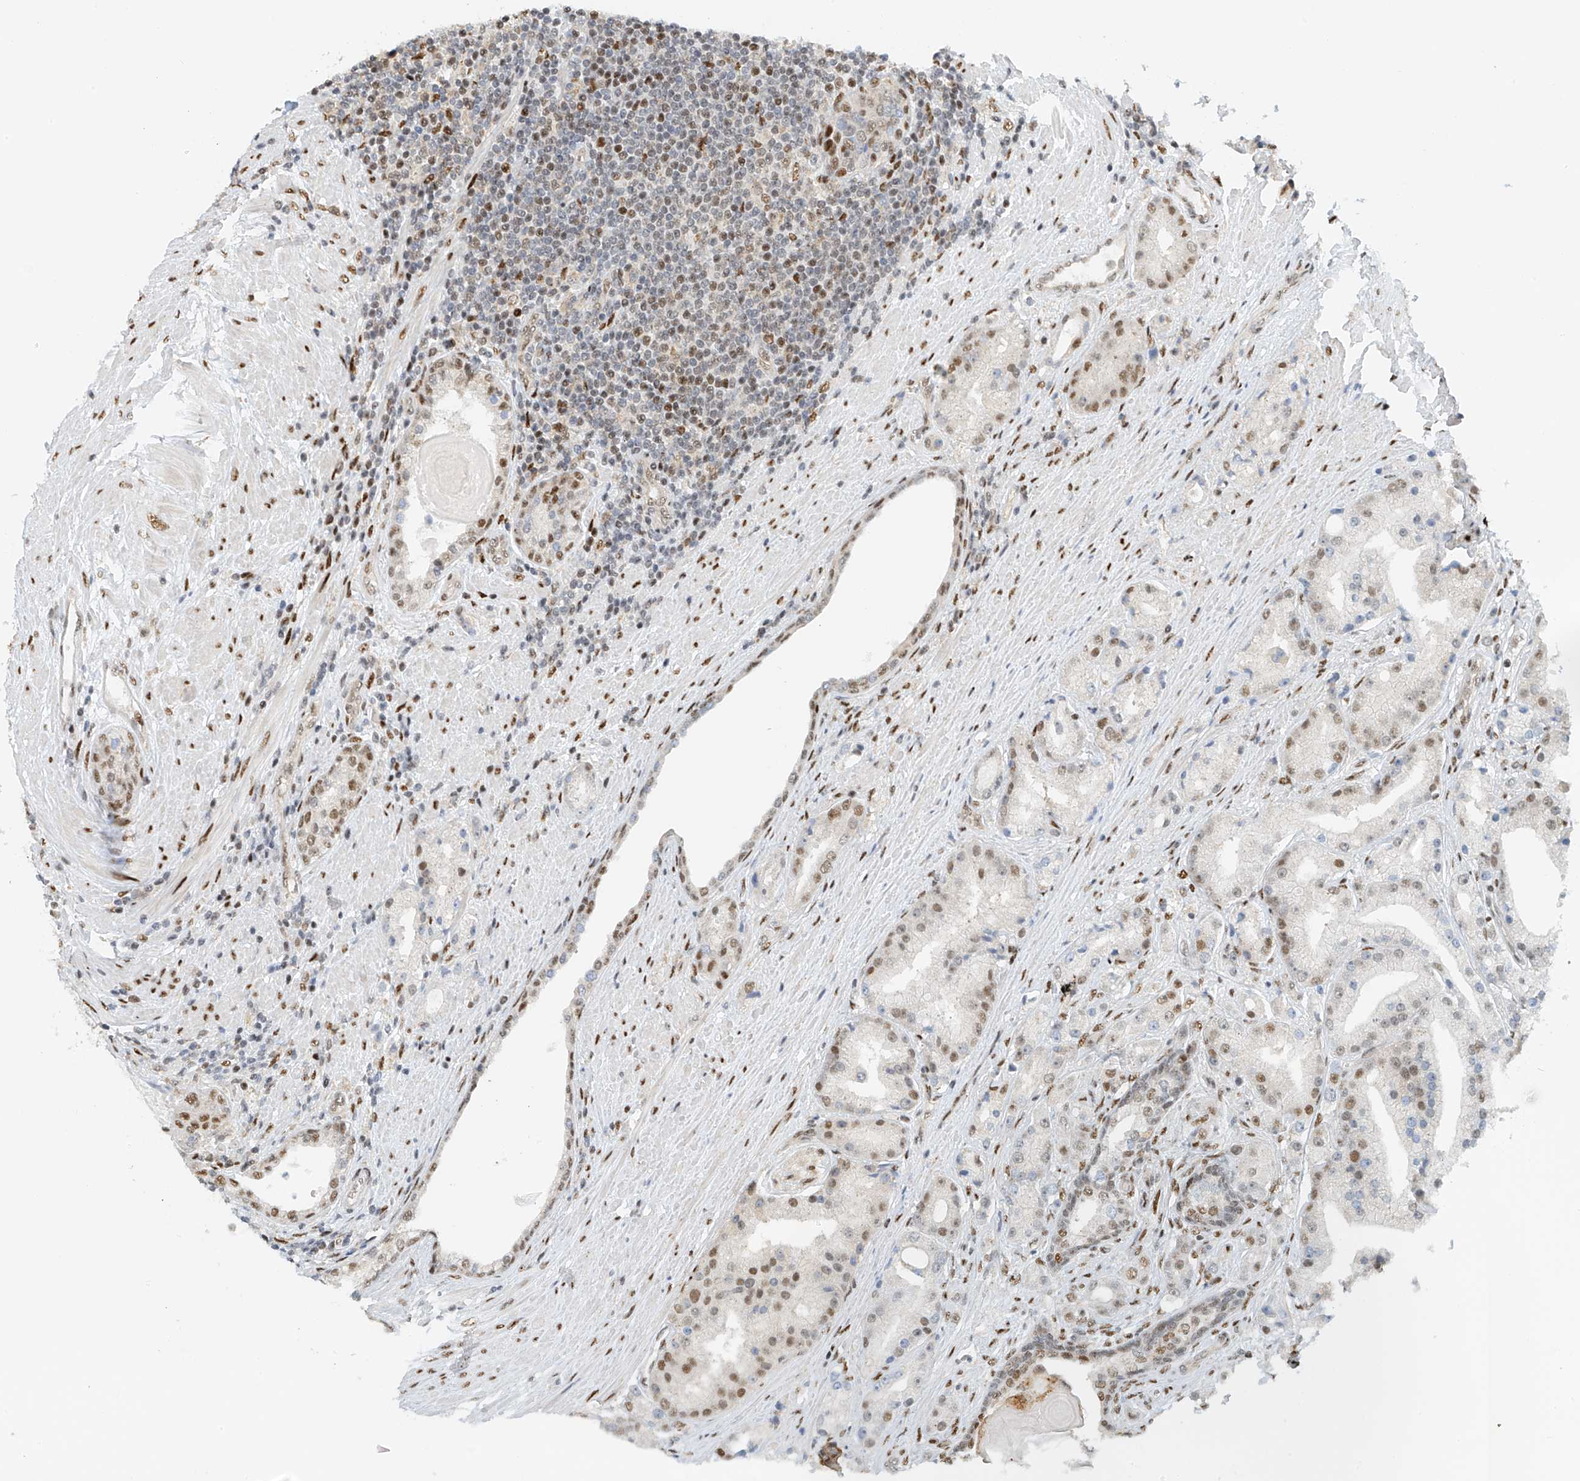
{"staining": {"intensity": "moderate", "quantity": "25%-75%", "location": "nuclear"}, "tissue": "prostate cancer", "cell_type": "Tumor cells", "image_type": "cancer", "snomed": [{"axis": "morphology", "description": "Adenocarcinoma, Low grade"}, {"axis": "topography", "description": "Prostate"}], "caption": "IHC of human prostate cancer exhibits medium levels of moderate nuclear staining in about 25%-75% of tumor cells.", "gene": "ZNF514", "patient": {"sex": "male", "age": 67}}